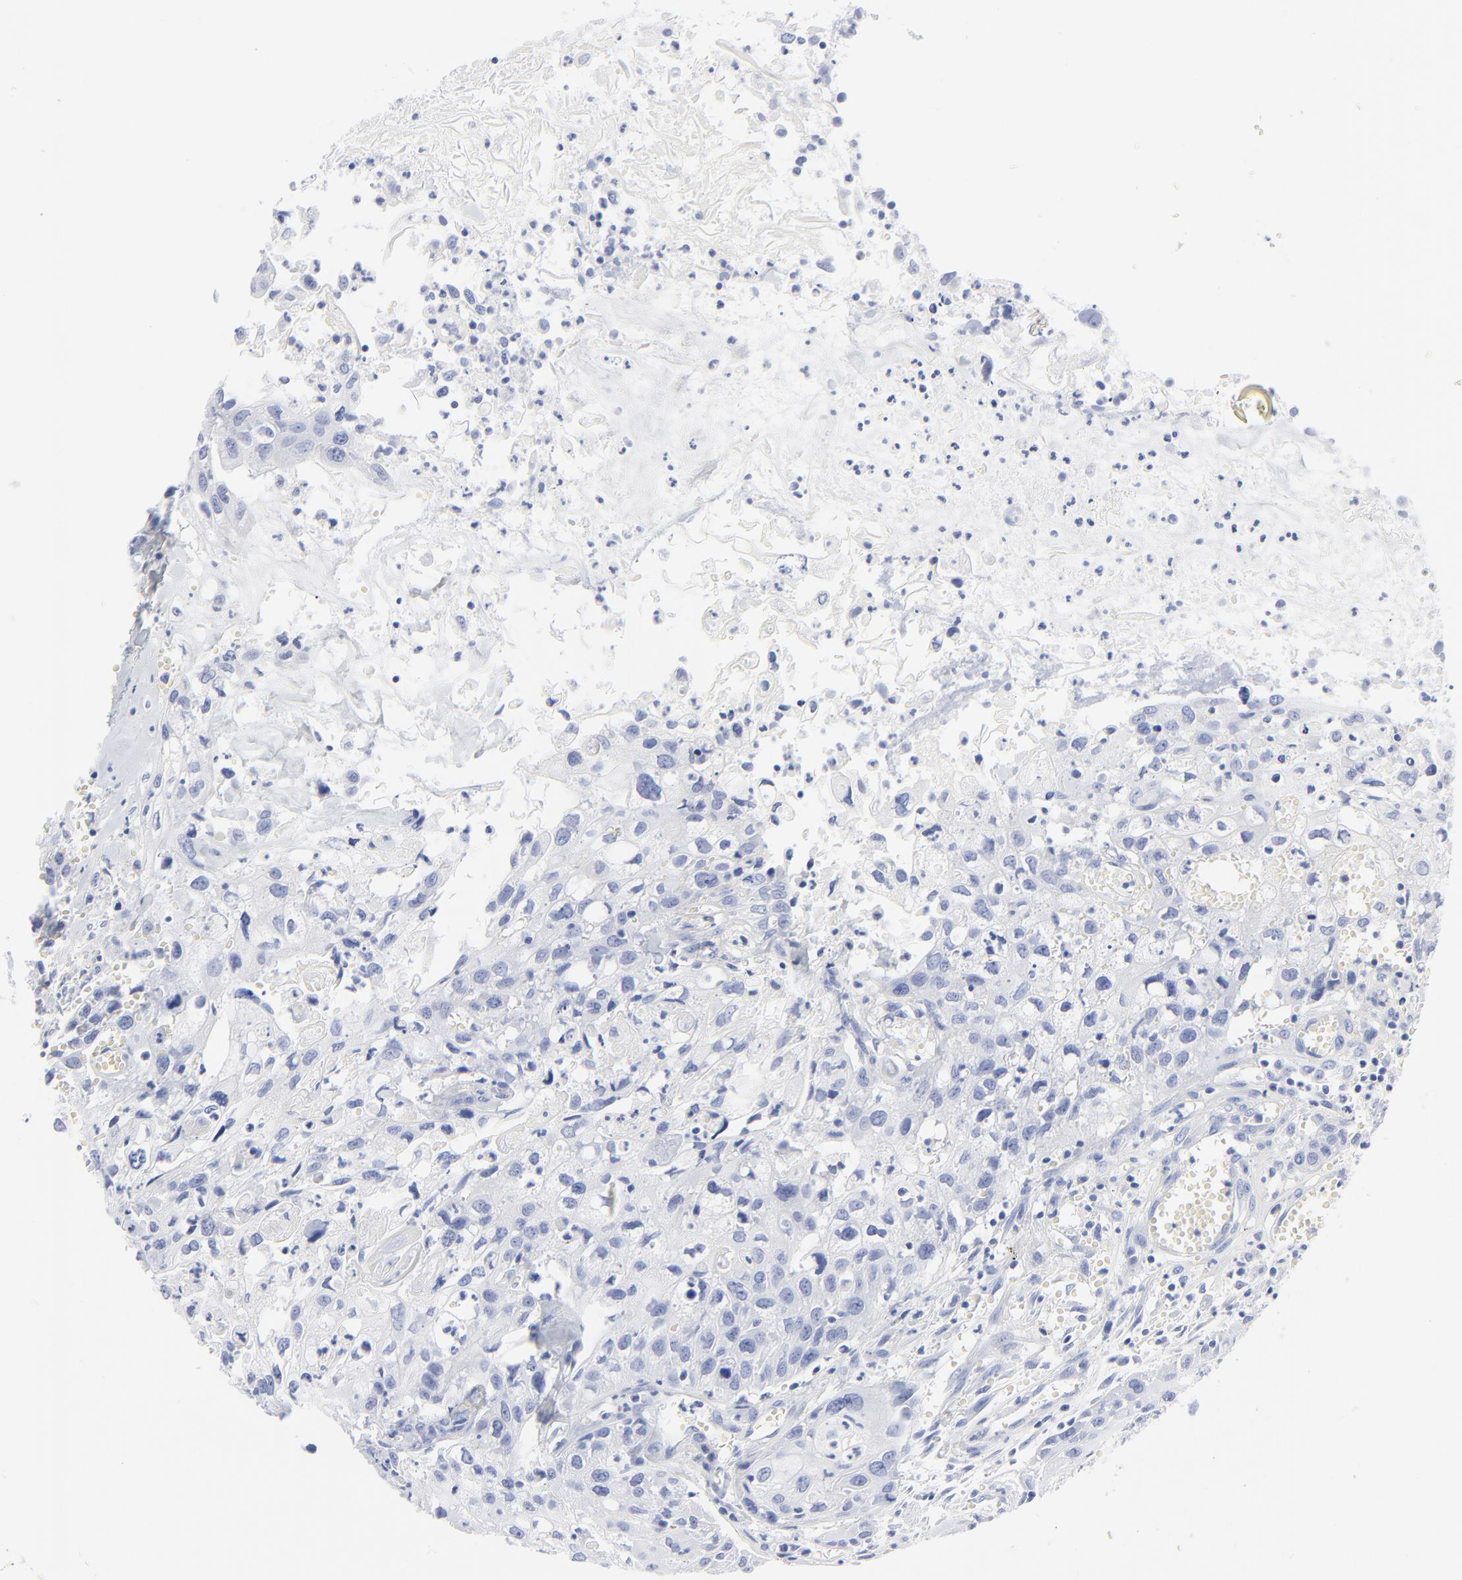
{"staining": {"intensity": "negative", "quantity": "none", "location": "none"}, "tissue": "urothelial cancer", "cell_type": "Tumor cells", "image_type": "cancer", "snomed": [{"axis": "morphology", "description": "Urothelial carcinoma, High grade"}, {"axis": "topography", "description": "Urinary bladder"}], "caption": "Immunohistochemistry (IHC) photomicrograph of urothelial cancer stained for a protein (brown), which shows no expression in tumor cells. Nuclei are stained in blue.", "gene": "PSD3", "patient": {"sex": "male", "age": 54}}